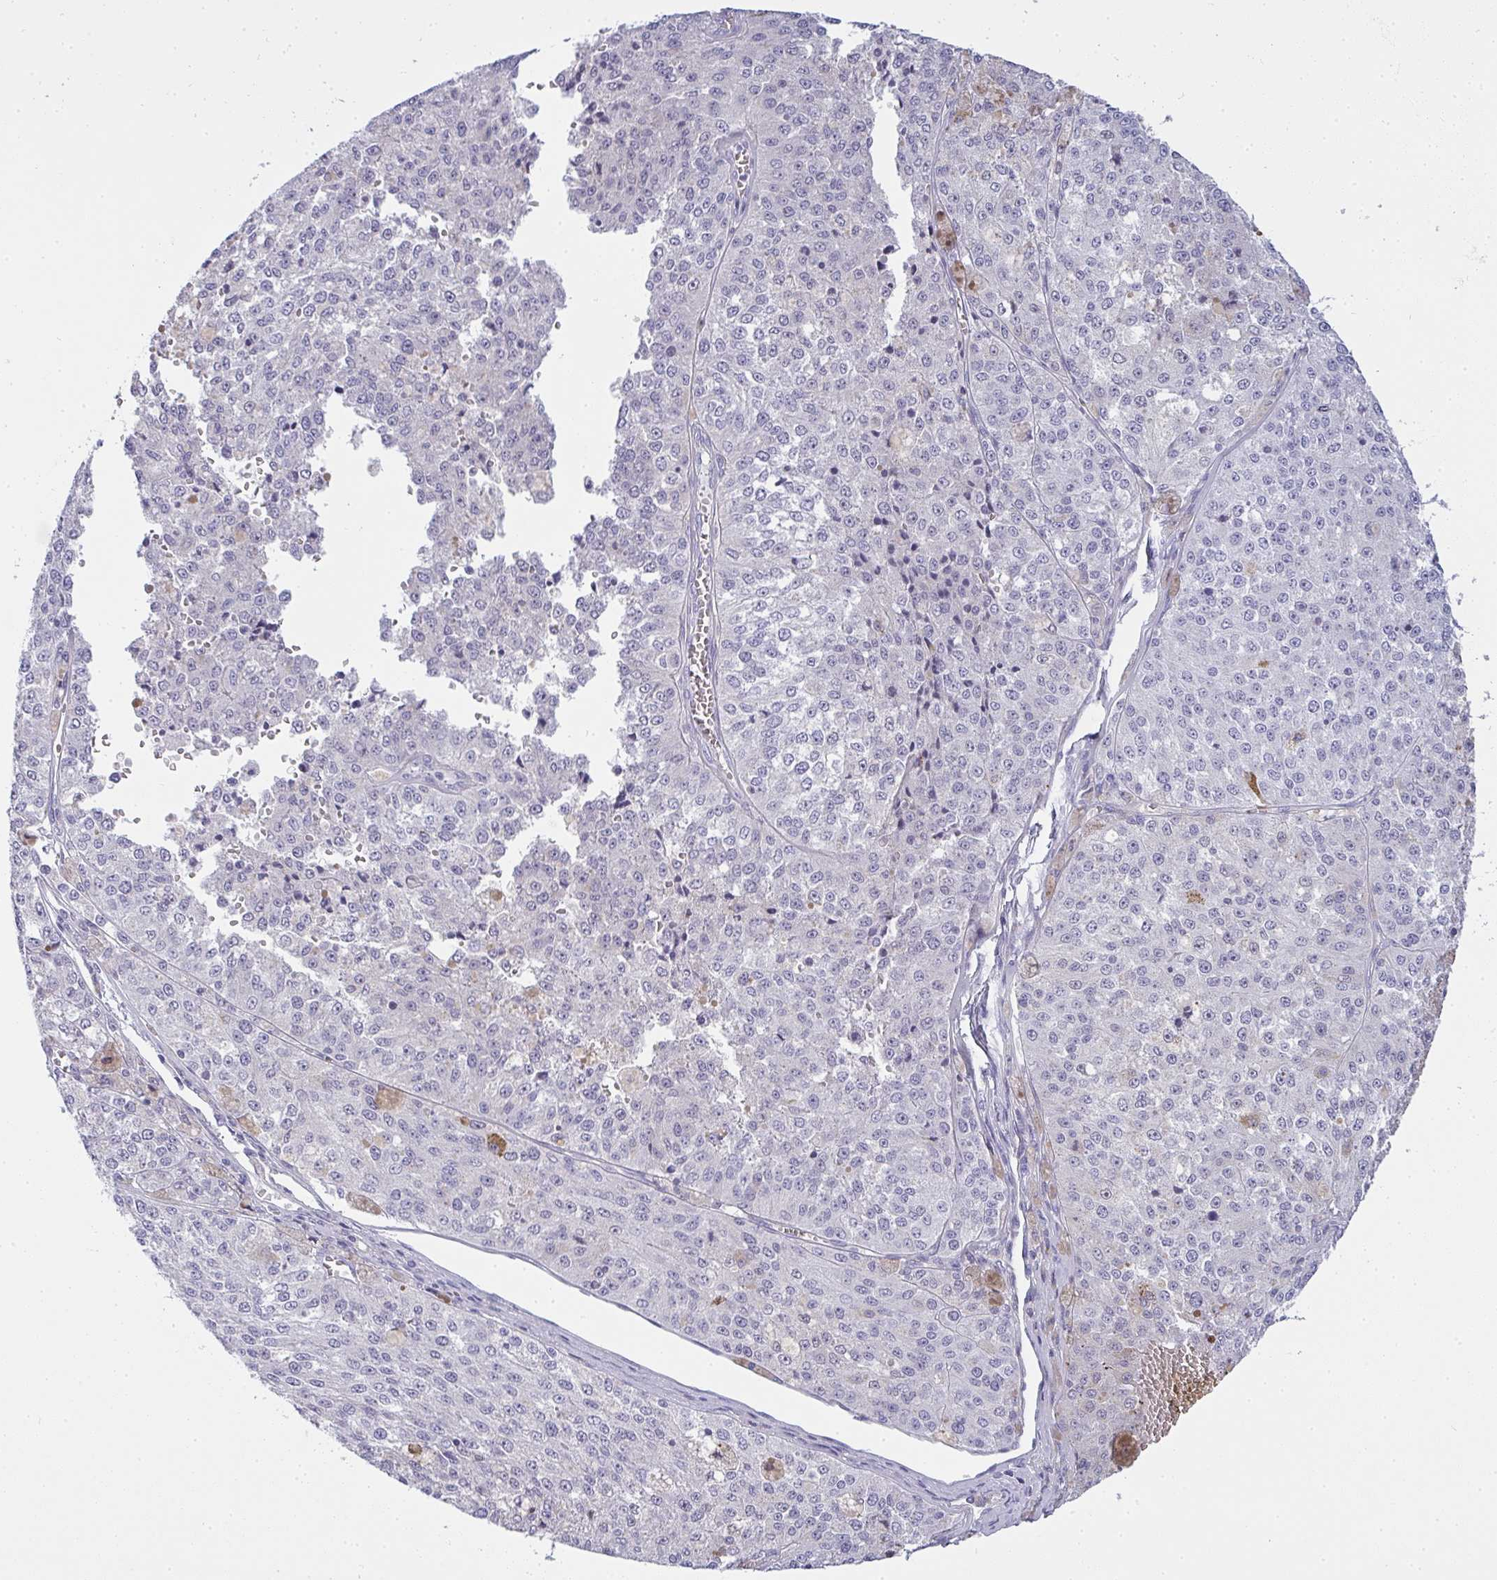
{"staining": {"intensity": "negative", "quantity": "none", "location": "none"}, "tissue": "melanoma", "cell_type": "Tumor cells", "image_type": "cancer", "snomed": [{"axis": "morphology", "description": "Malignant melanoma, Metastatic site"}, {"axis": "topography", "description": "Lymph node"}], "caption": "Immunohistochemistry of melanoma shows no positivity in tumor cells.", "gene": "GSDMB", "patient": {"sex": "female", "age": 64}}